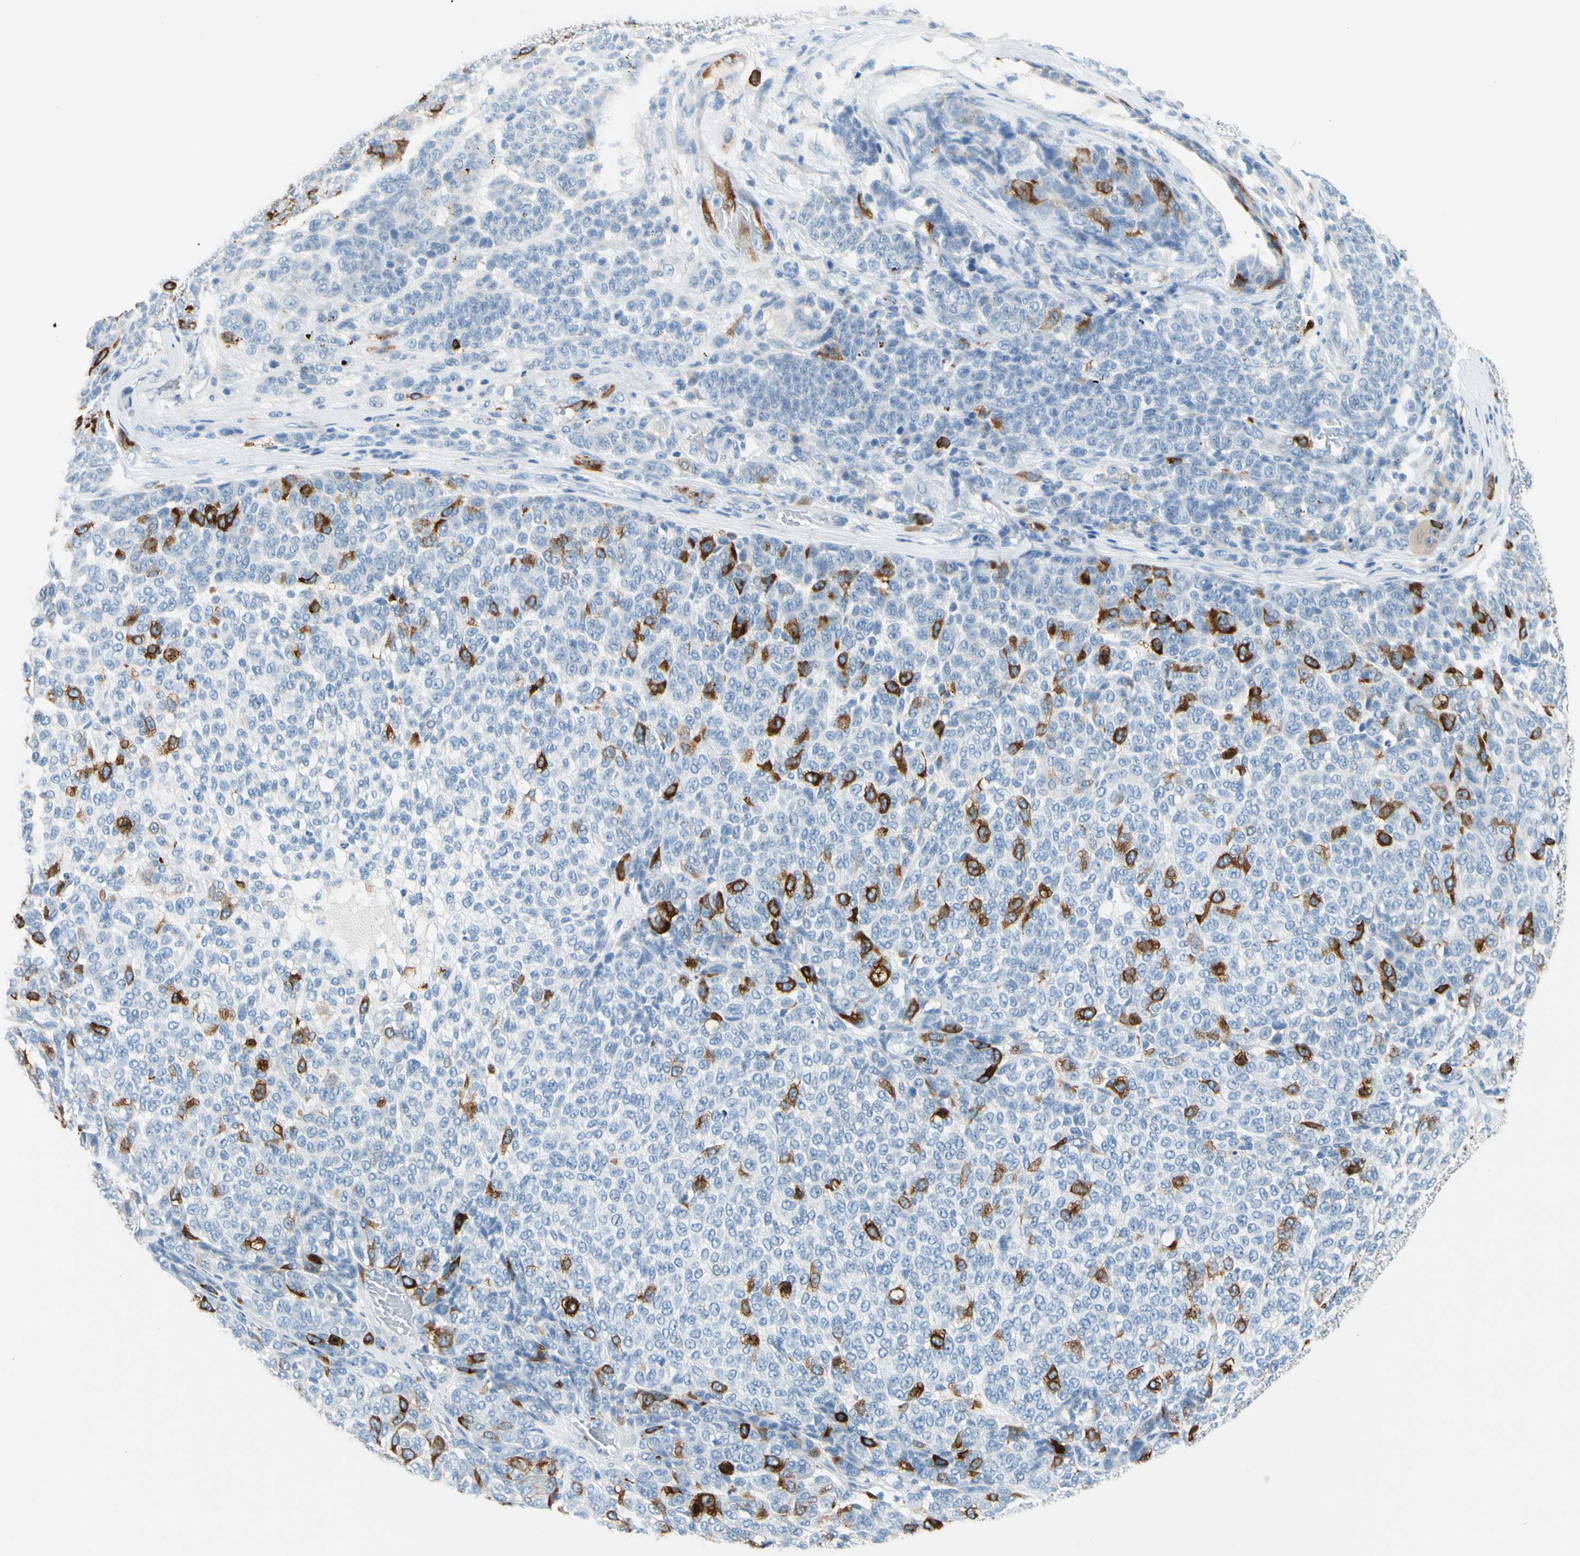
{"staining": {"intensity": "strong", "quantity": "<25%", "location": "cytoplasmic/membranous"}, "tissue": "melanoma", "cell_type": "Tumor cells", "image_type": "cancer", "snomed": [{"axis": "morphology", "description": "Malignant melanoma, NOS"}, {"axis": "topography", "description": "Skin"}], "caption": "Approximately <25% of tumor cells in melanoma display strong cytoplasmic/membranous protein positivity as visualized by brown immunohistochemical staining.", "gene": "TACC3", "patient": {"sex": "male", "age": 59}}